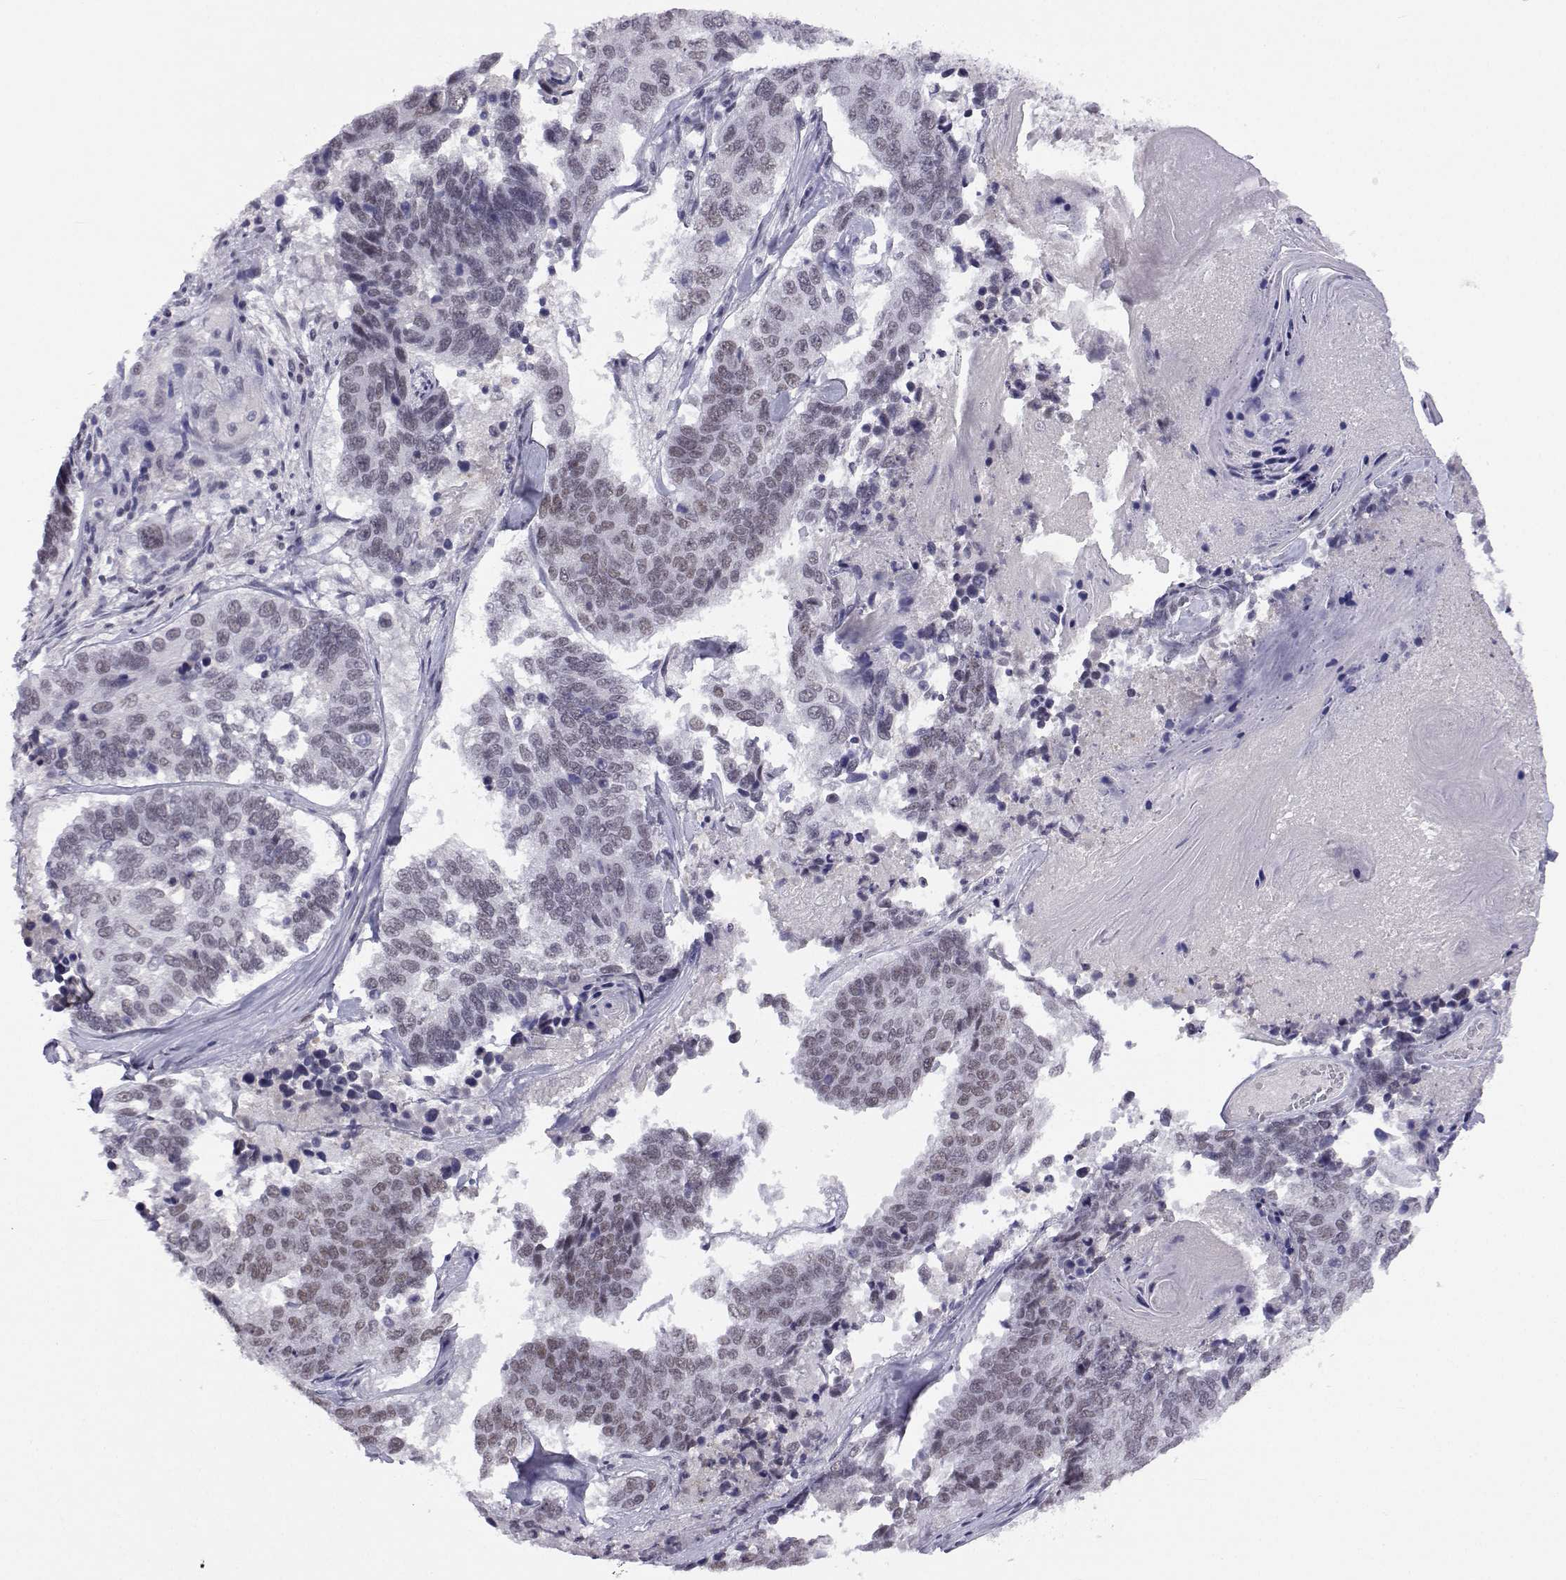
{"staining": {"intensity": "weak", "quantity": "25%-75%", "location": "nuclear"}, "tissue": "lung cancer", "cell_type": "Tumor cells", "image_type": "cancer", "snomed": [{"axis": "morphology", "description": "Squamous cell carcinoma, NOS"}, {"axis": "topography", "description": "Lung"}], "caption": "Squamous cell carcinoma (lung) stained for a protein (brown) demonstrates weak nuclear positive staining in approximately 25%-75% of tumor cells.", "gene": "MED26", "patient": {"sex": "male", "age": 73}}